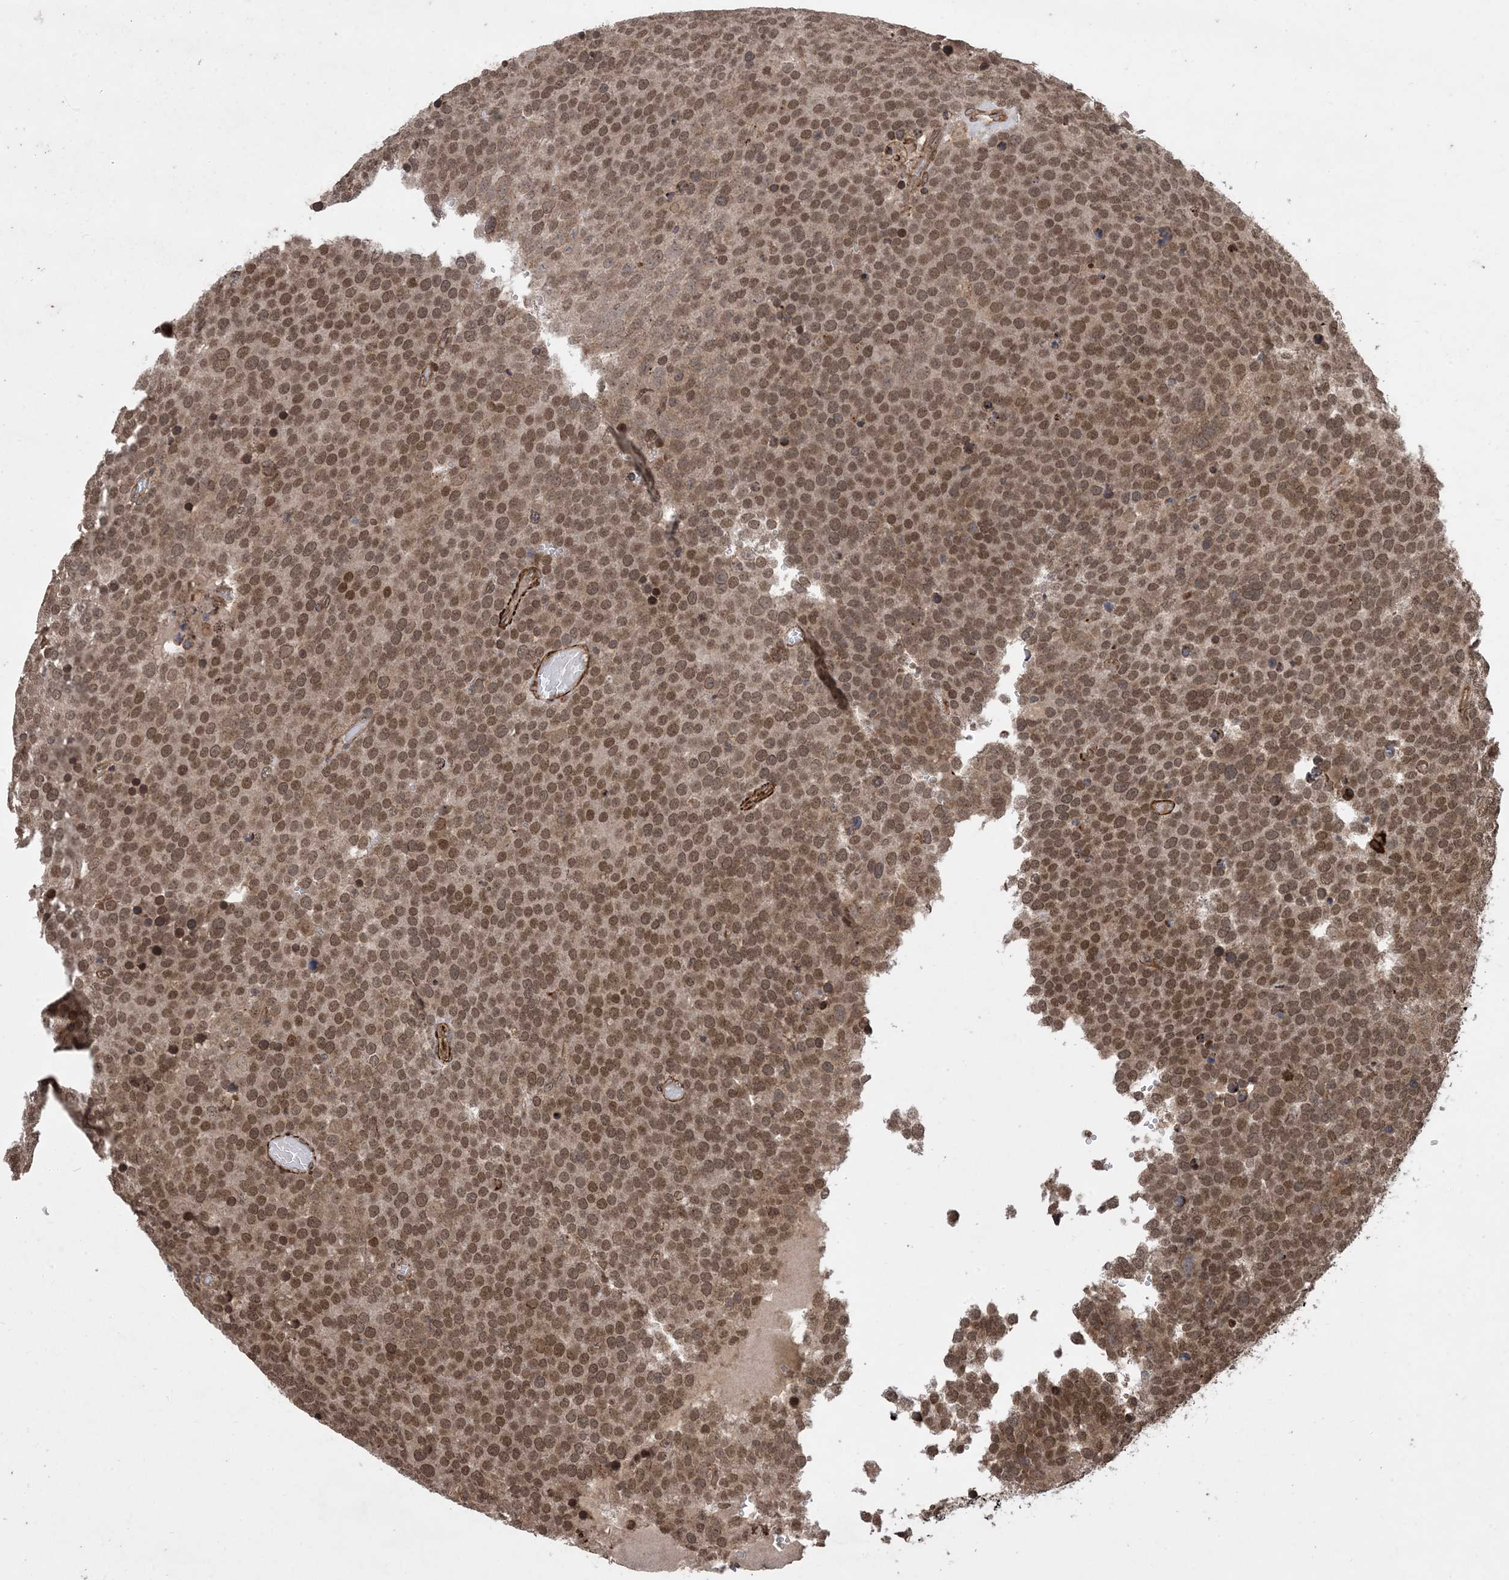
{"staining": {"intensity": "moderate", "quantity": ">75%", "location": "nuclear"}, "tissue": "testis cancer", "cell_type": "Tumor cells", "image_type": "cancer", "snomed": [{"axis": "morphology", "description": "Seminoma, NOS"}, {"axis": "topography", "description": "Testis"}], "caption": "Moderate nuclear expression for a protein is seen in approximately >75% of tumor cells of testis cancer (seminoma) using immunohistochemistry.", "gene": "ZNF511", "patient": {"sex": "male", "age": 71}}